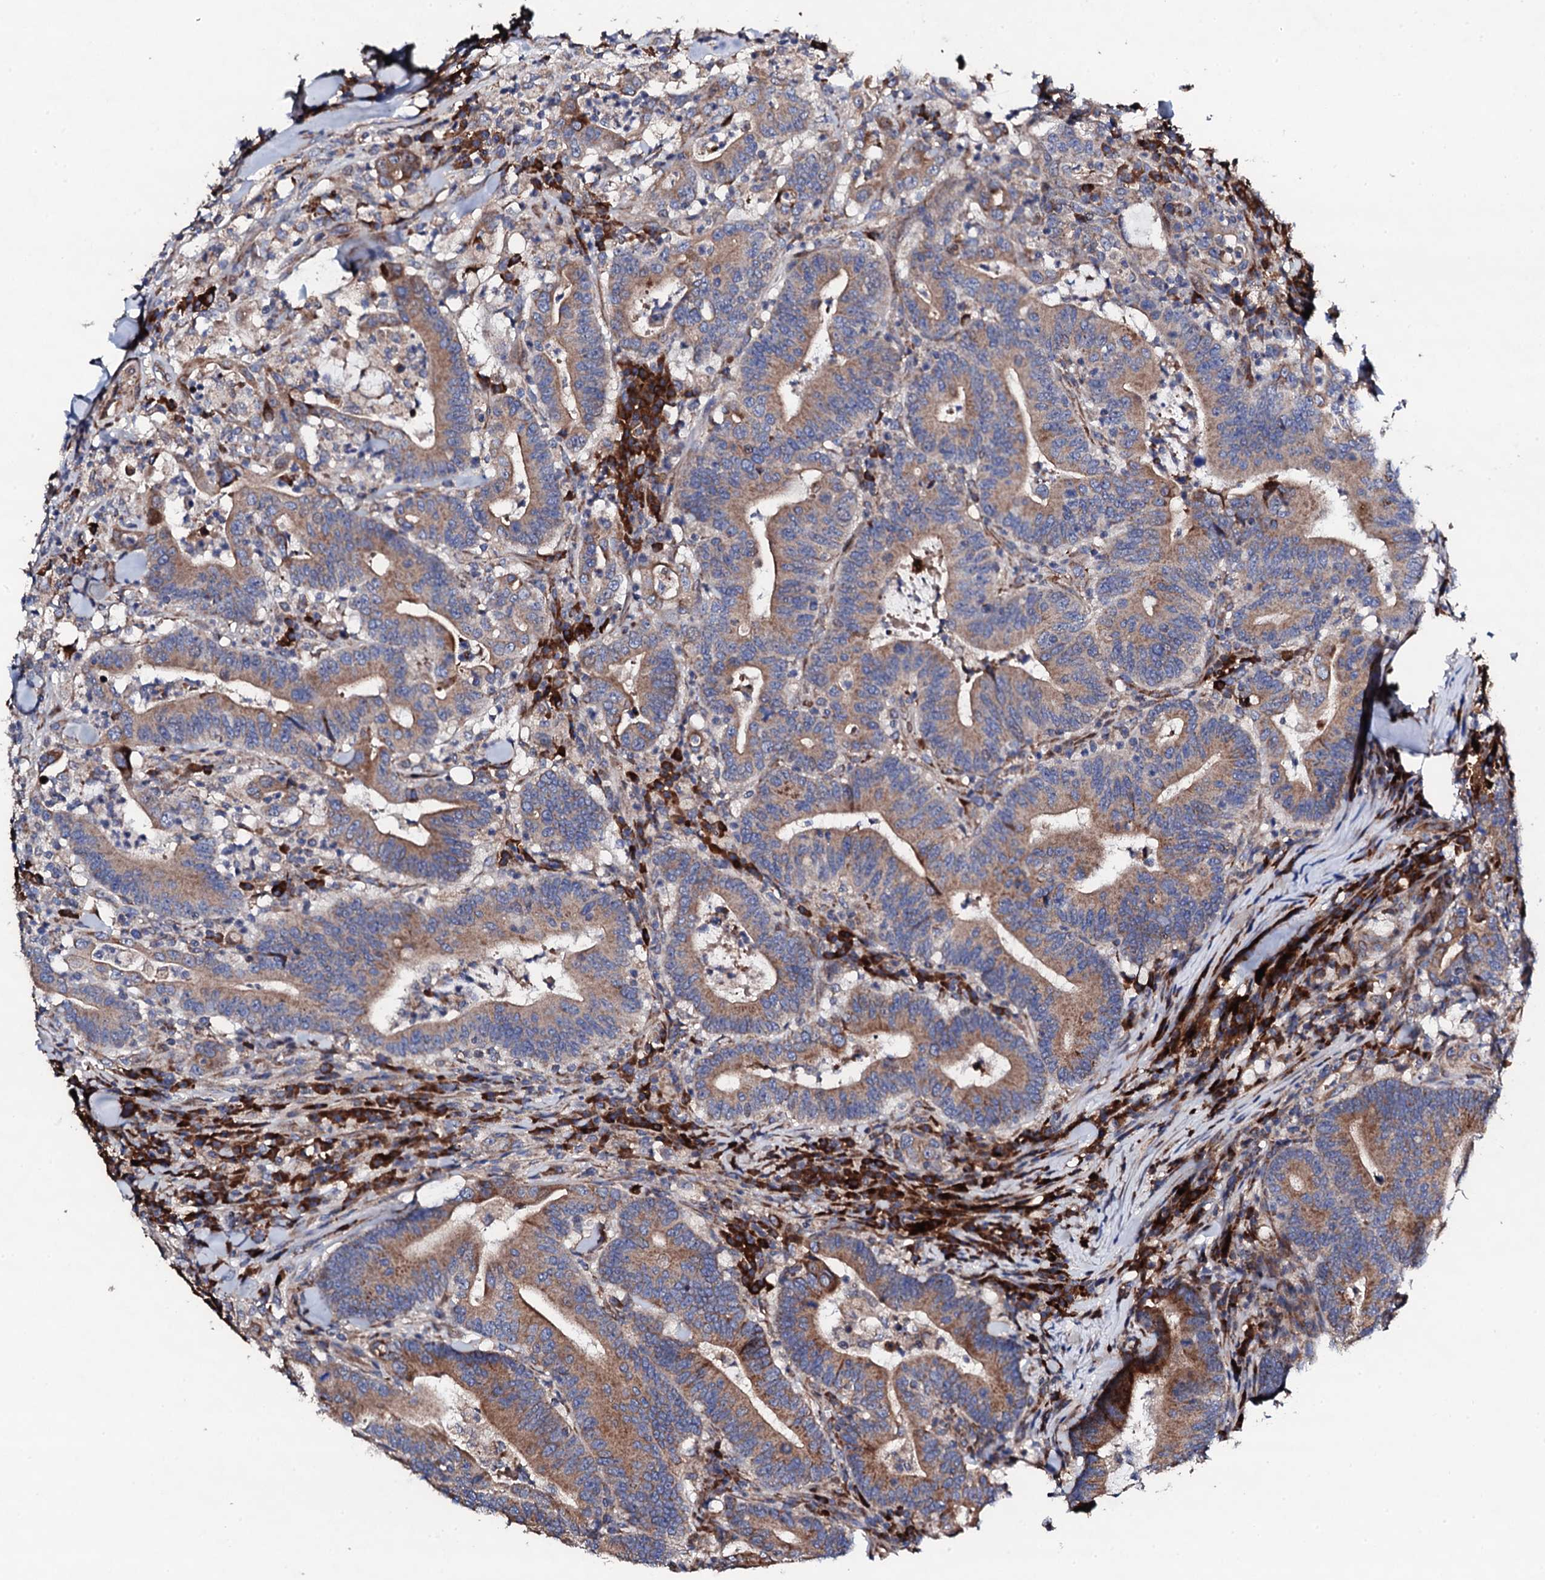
{"staining": {"intensity": "moderate", "quantity": ">75%", "location": "cytoplasmic/membranous"}, "tissue": "colorectal cancer", "cell_type": "Tumor cells", "image_type": "cancer", "snomed": [{"axis": "morphology", "description": "Adenocarcinoma, NOS"}, {"axis": "topography", "description": "Colon"}], "caption": "Moderate cytoplasmic/membranous expression for a protein is present in about >75% of tumor cells of colorectal cancer (adenocarcinoma) using immunohistochemistry.", "gene": "LIPT2", "patient": {"sex": "female", "age": 66}}